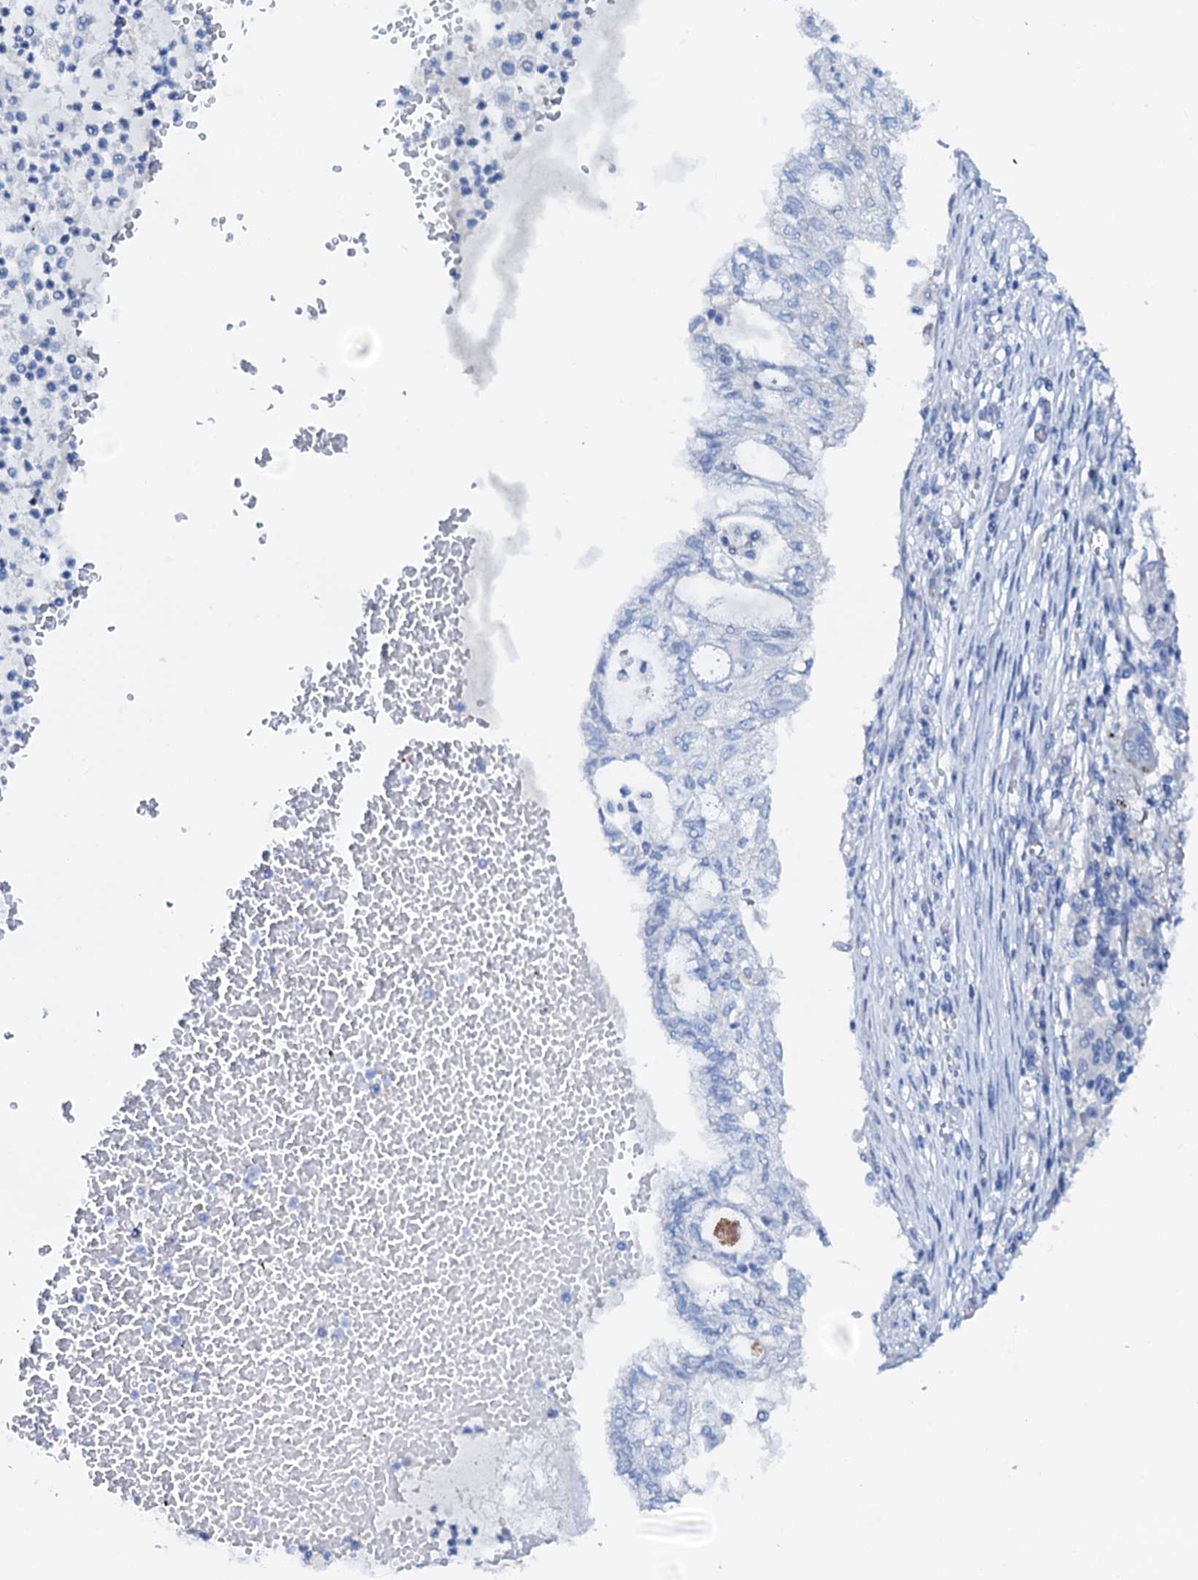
{"staining": {"intensity": "negative", "quantity": "none", "location": "none"}, "tissue": "lung cancer", "cell_type": "Tumor cells", "image_type": "cancer", "snomed": [{"axis": "morphology", "description": "Adenocarcinoma, NOS"}, {"axis": "topography", "description": "Lung"}], "caption": "Immunohistochemistry of human lung adenocarcinoma reveals no staining in tumor cells.", "gene": "AMER2", "patient": {"sex": "female", "age": 70}}